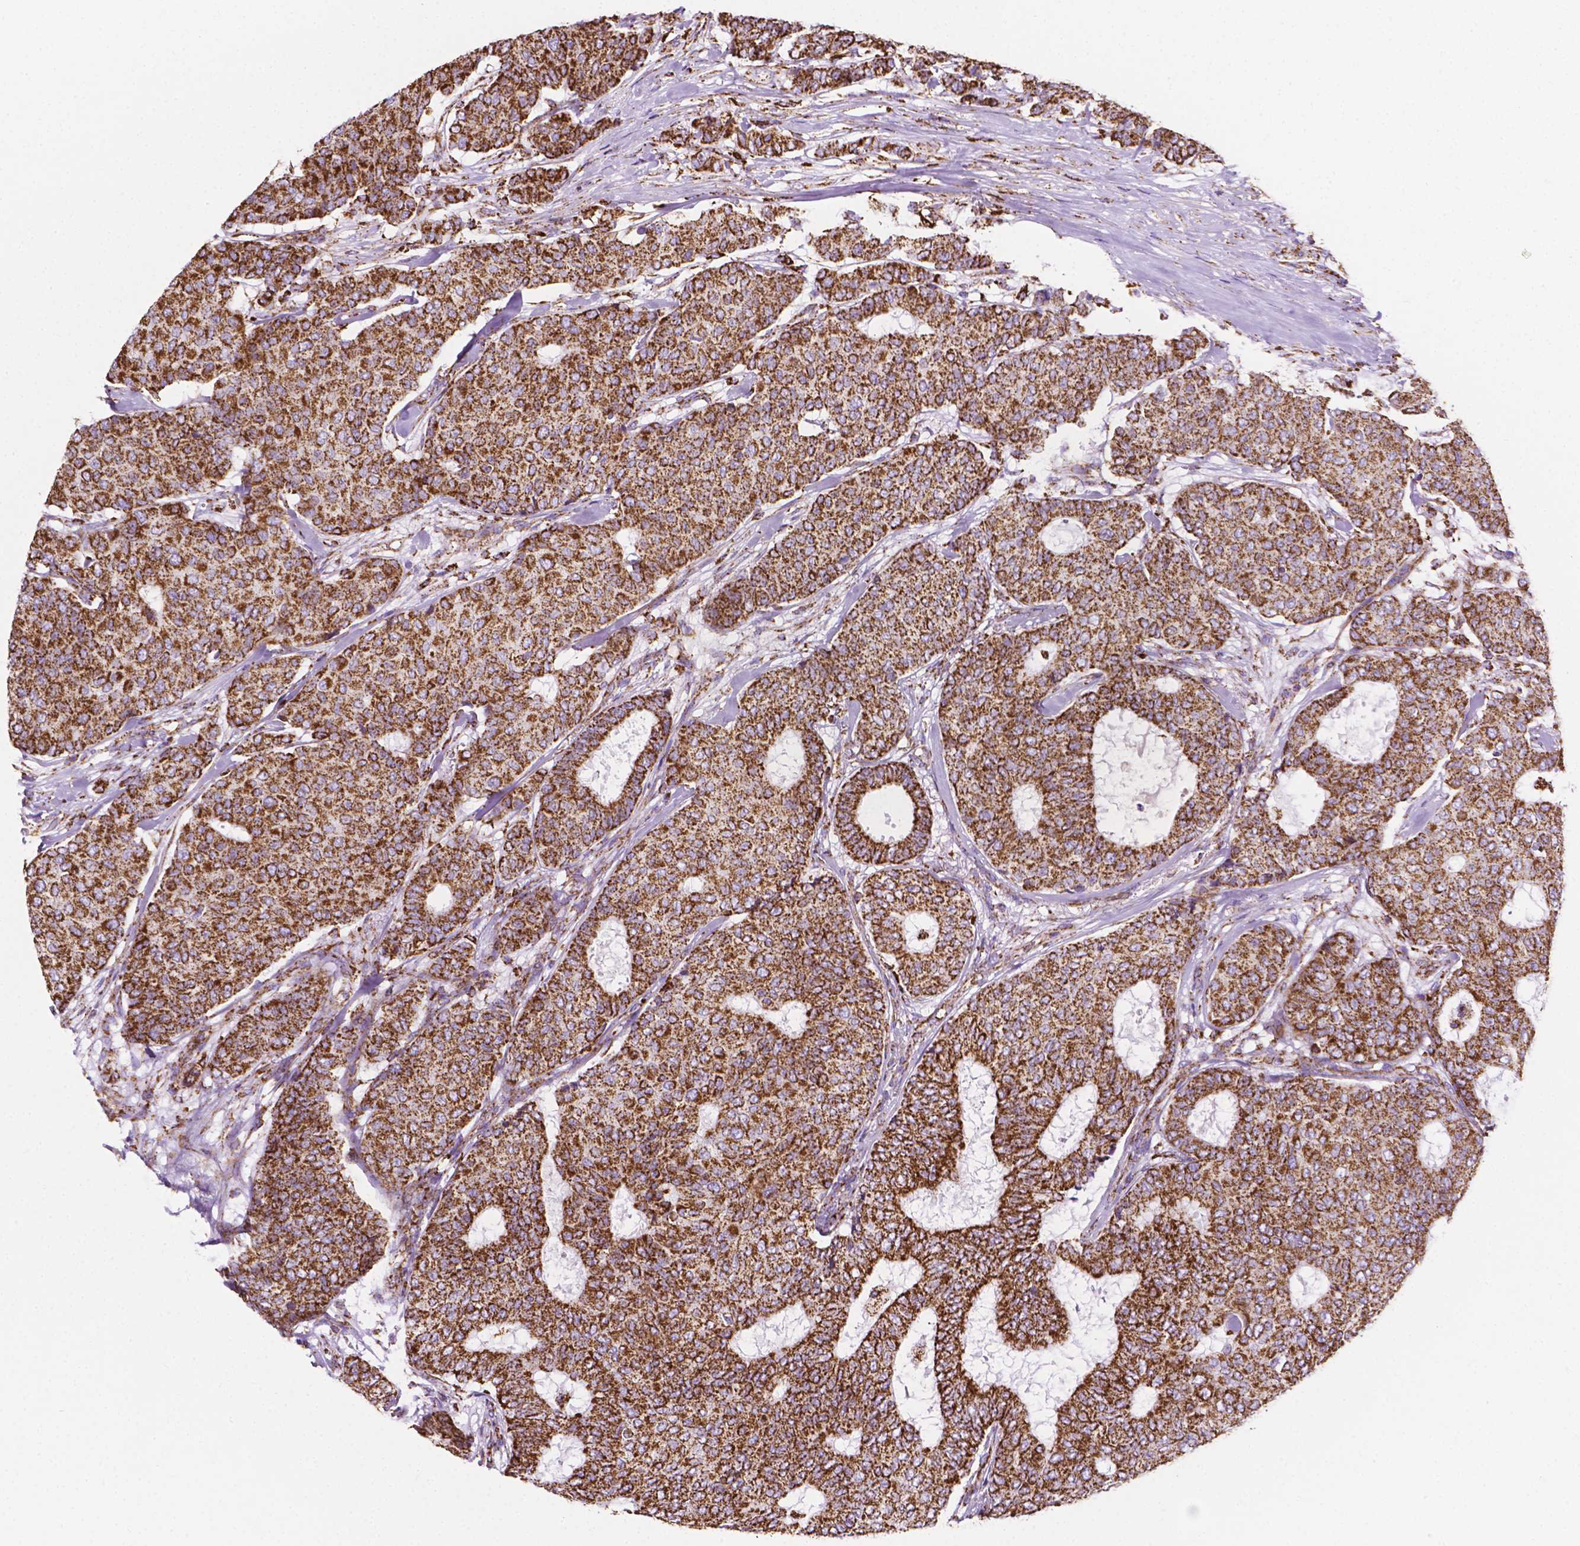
{"staining": {"intensity": "strong", "quantity": ">75%", "location": "cytoplasmic/membranous"}, "tissue": "breast cancer", "cell_type": "Tumor cells", "image_type": "cancer", "snomed": [{"axis": "morphology", "description": "Duct carcinoma"}, {"axis": "topography", "description": "Breast"}], "caption": "Immunohistochemistry (IHC) (DAB) staining of intraductal carcinoma (breast) demonstrates strong cytoplasmic/membranous protein positivity in about >75% of tumor cells.", "gene": "RMDN3", "patient": {"sex": "female", "age": 75}}